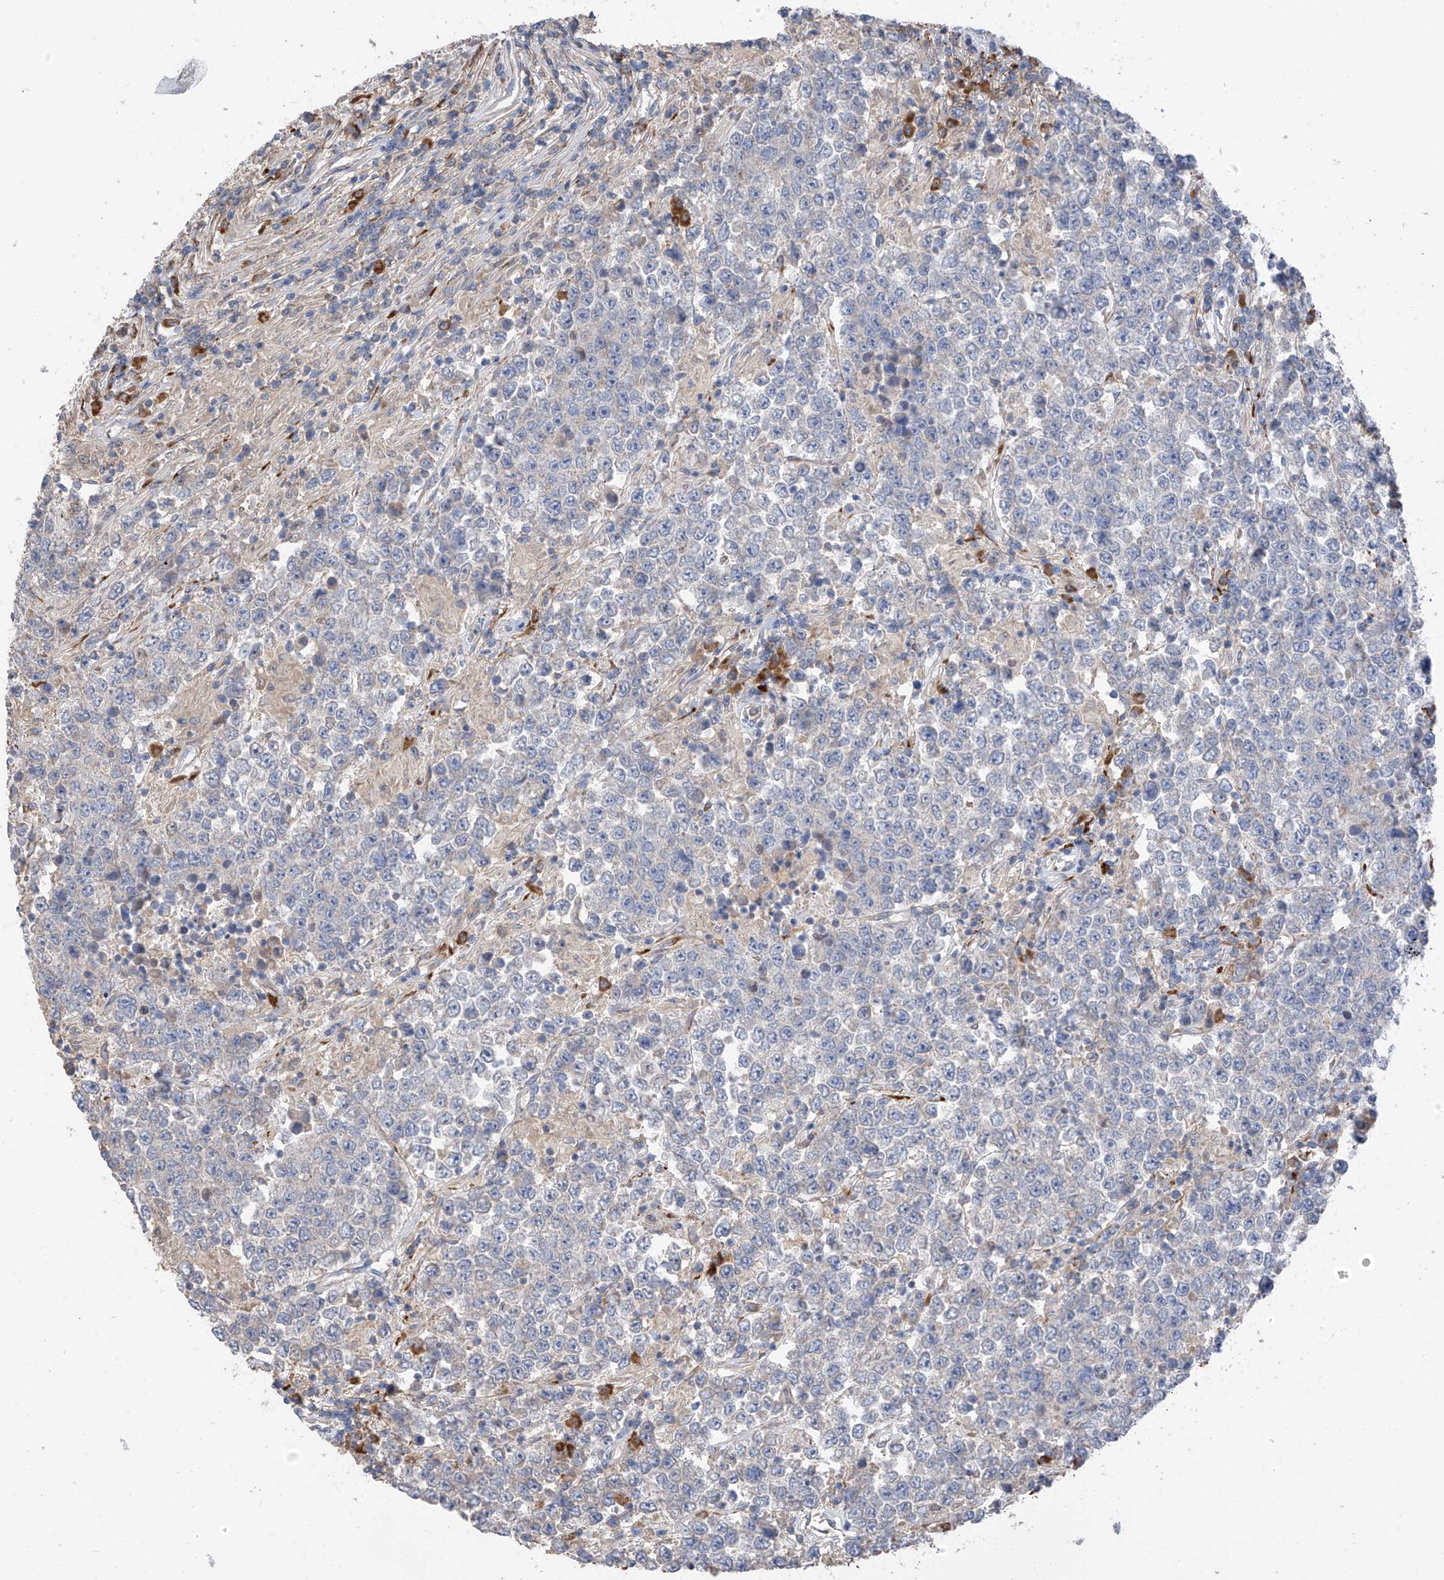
{"staining": {"intensity": "negative", "quantity": "none", "location": "none"}, "tissue": "testis cancer", "cell_type": "Tumor cells", "image_type": "cancer", "snomed": [{"axis": "morphology", "description": "Normal tissue, NOS"}, {"axis": "morphology", "description": "Urothelial carcinoma, High grade"}, {"axis": "morphology", "description": "Seminoma, NOS"}, {"axis": "morphology", "description": "Carcinoma, Embryonal, NOS"}, {"axis": "topography", "description": "Urinary bladder"}, {"axis": "topography", "description": "Testis"}], "caption": "Testis seminoma stained for a protein using immunohistochemistry (IHC) reveals no positivity tumor cells.", "gene": "GALNTL6", "patient": {"sex": "male", "age": 41}}